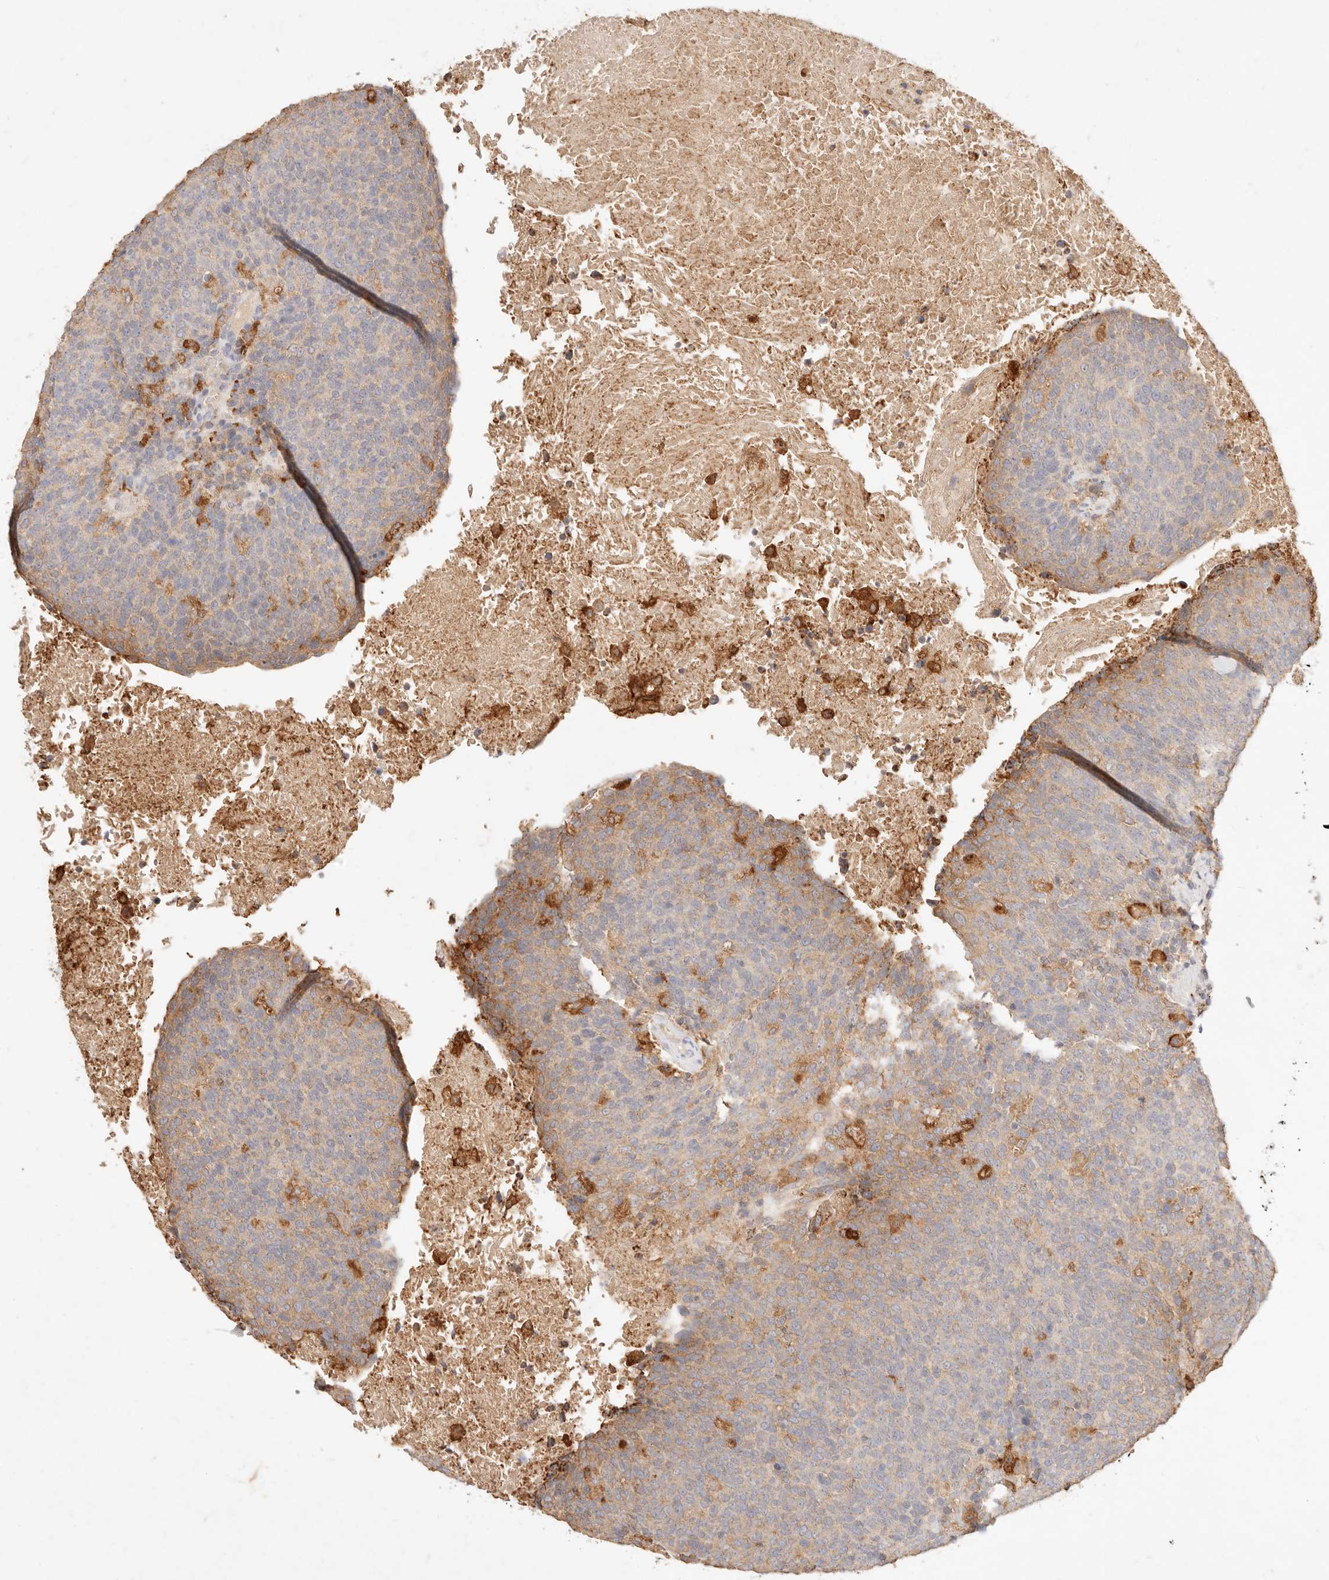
{"staining": {"intensity": "moderate", "quantity": "<25%", "location": "cytoplasmic/membranous"}, "tissue": "head and neck cancer", "cell_type": "Tumor cells", "image_type": "cancer", "snomed": [{"axis": "morphology", "description": "Squamous cell carcinoma, NOS"}, {"axis": "morphology", "description": "Squamous cell carcinoma, metastatic, NOS"}, {"axis": "topography", "description": "Lymph node"}, {"axis": "topography", "description": "Head-Neck"}], "caption": "An image showing moderate cytoplasmic/membranous positivity in about <25% of tumor cells in metastatic squamous cell carcinoma (head and neck), as visualized by brown immunohistochemical staining.", "gene": "HK2", "patient": {"sex": "male", "age": 62}}